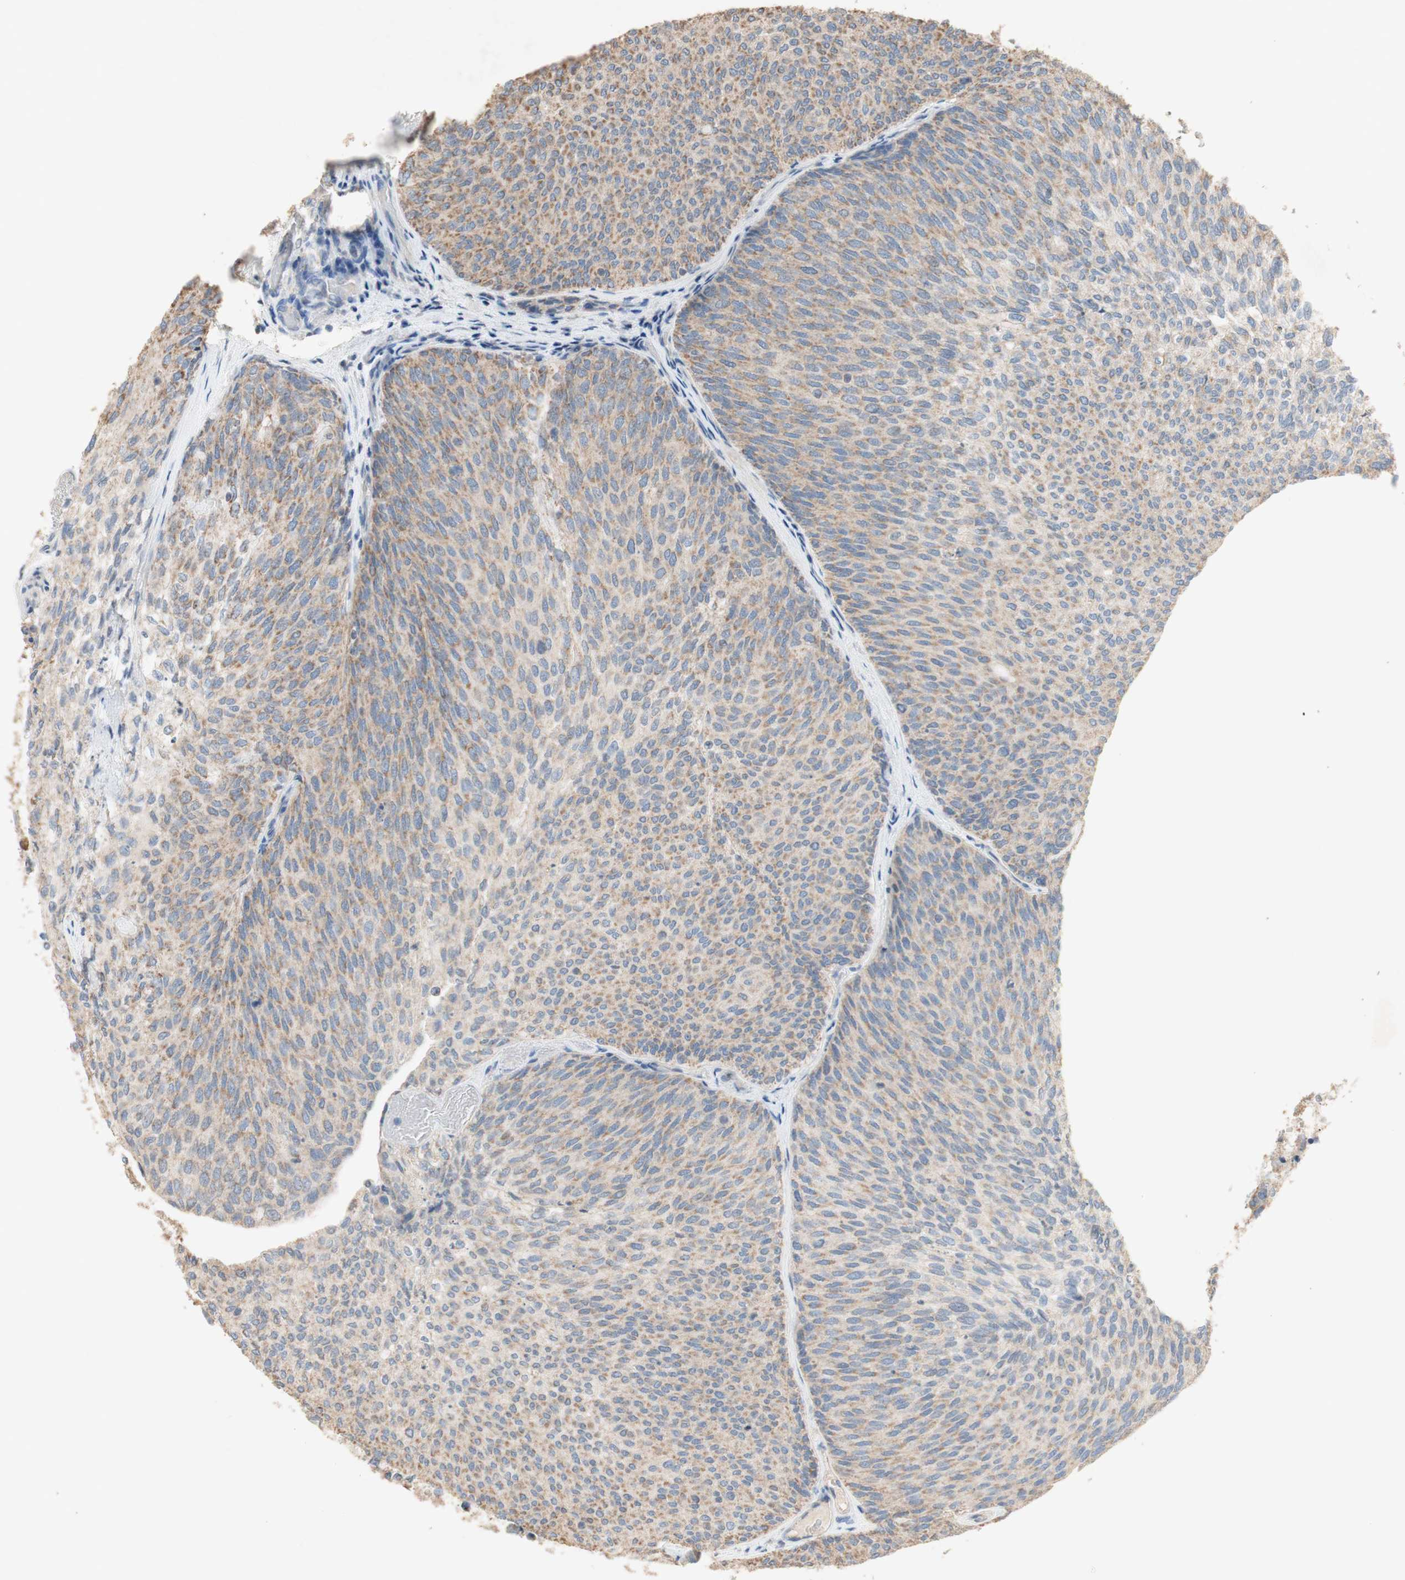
{"staining": {"intensity": "moderate", "quantity": ">75%", "location": "cytoplasmic/membranous"}, "tissue": "urothelial cancer", "cell_type": "Tumor cells", "image_type": "cancer", "snomed": [{"axis": "morphology", "description": "Urothelial carcinoma, Low grade"}, {"axis": "topography", "description": "Urinary bladder"}], "caption": "This is a photomicrograph of IHC staining of urothelial carcinoma (low-grade), which shows moderate staining in the cytoplasmic/membranous of tumor cells.", "gene": "PTGIS", "patient": {"sex": "female", "age": 79}}